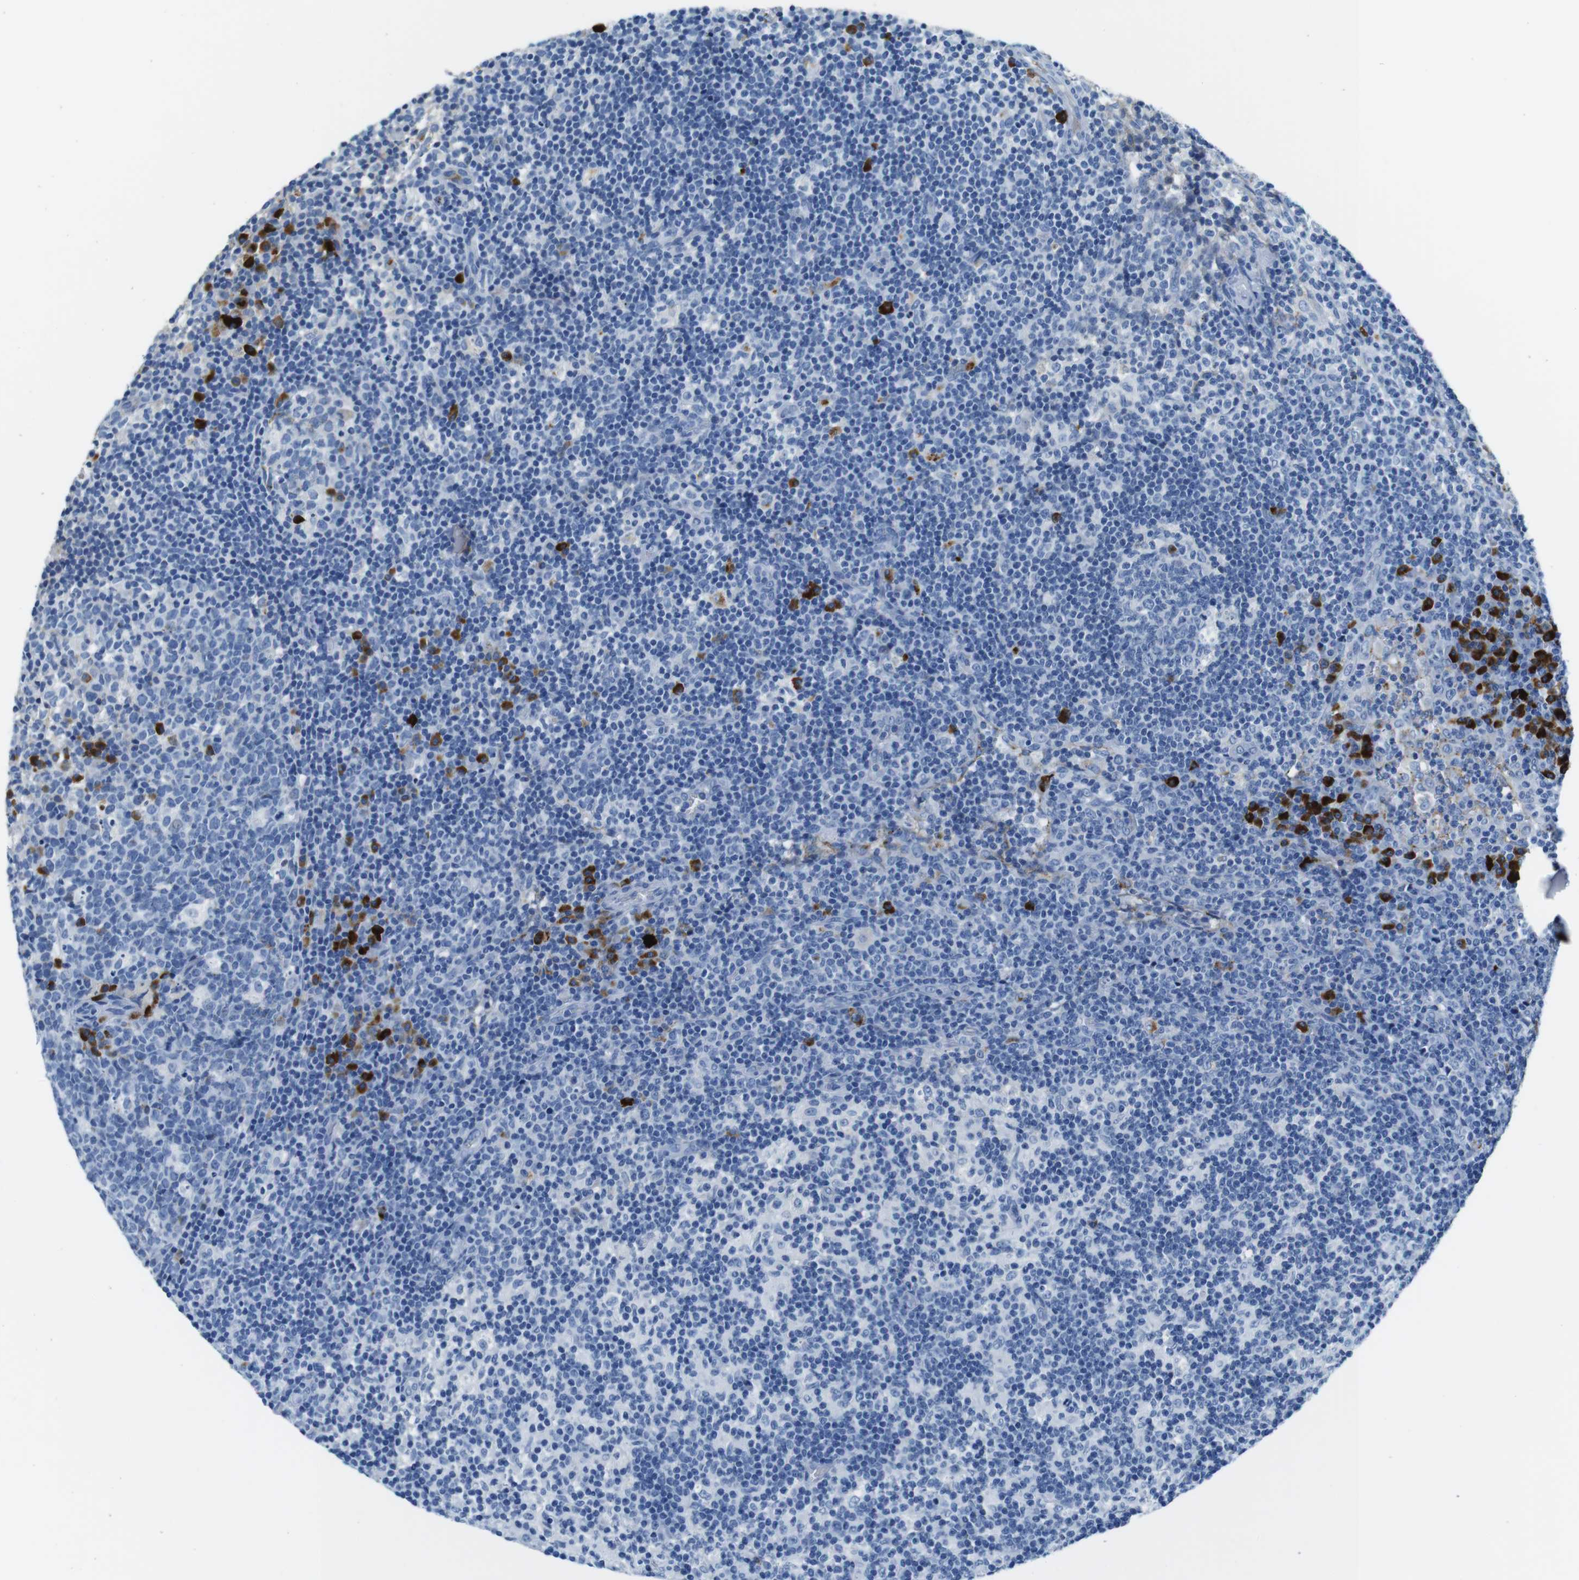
{"staining": {"intensity": "negative", "quantity": "none", "location": "none"}, "tissue": "lymph node", "cell_type": "Germinal center cells", "image_type": "normal", "snomed": [{"axis": "morphology", "description": "Normal tissue, NOS"}, {"axis": "morphology", "description": "Inflammation, NOS"}, {"axis": "topography", "description": "Lymph node"}], "caption": "Benign lymph node was stained to show a protein in brown. There is no significant expression in germinal center cells.", "gene": "IGKC", "patient": {"sex": "male", "age": 55}}